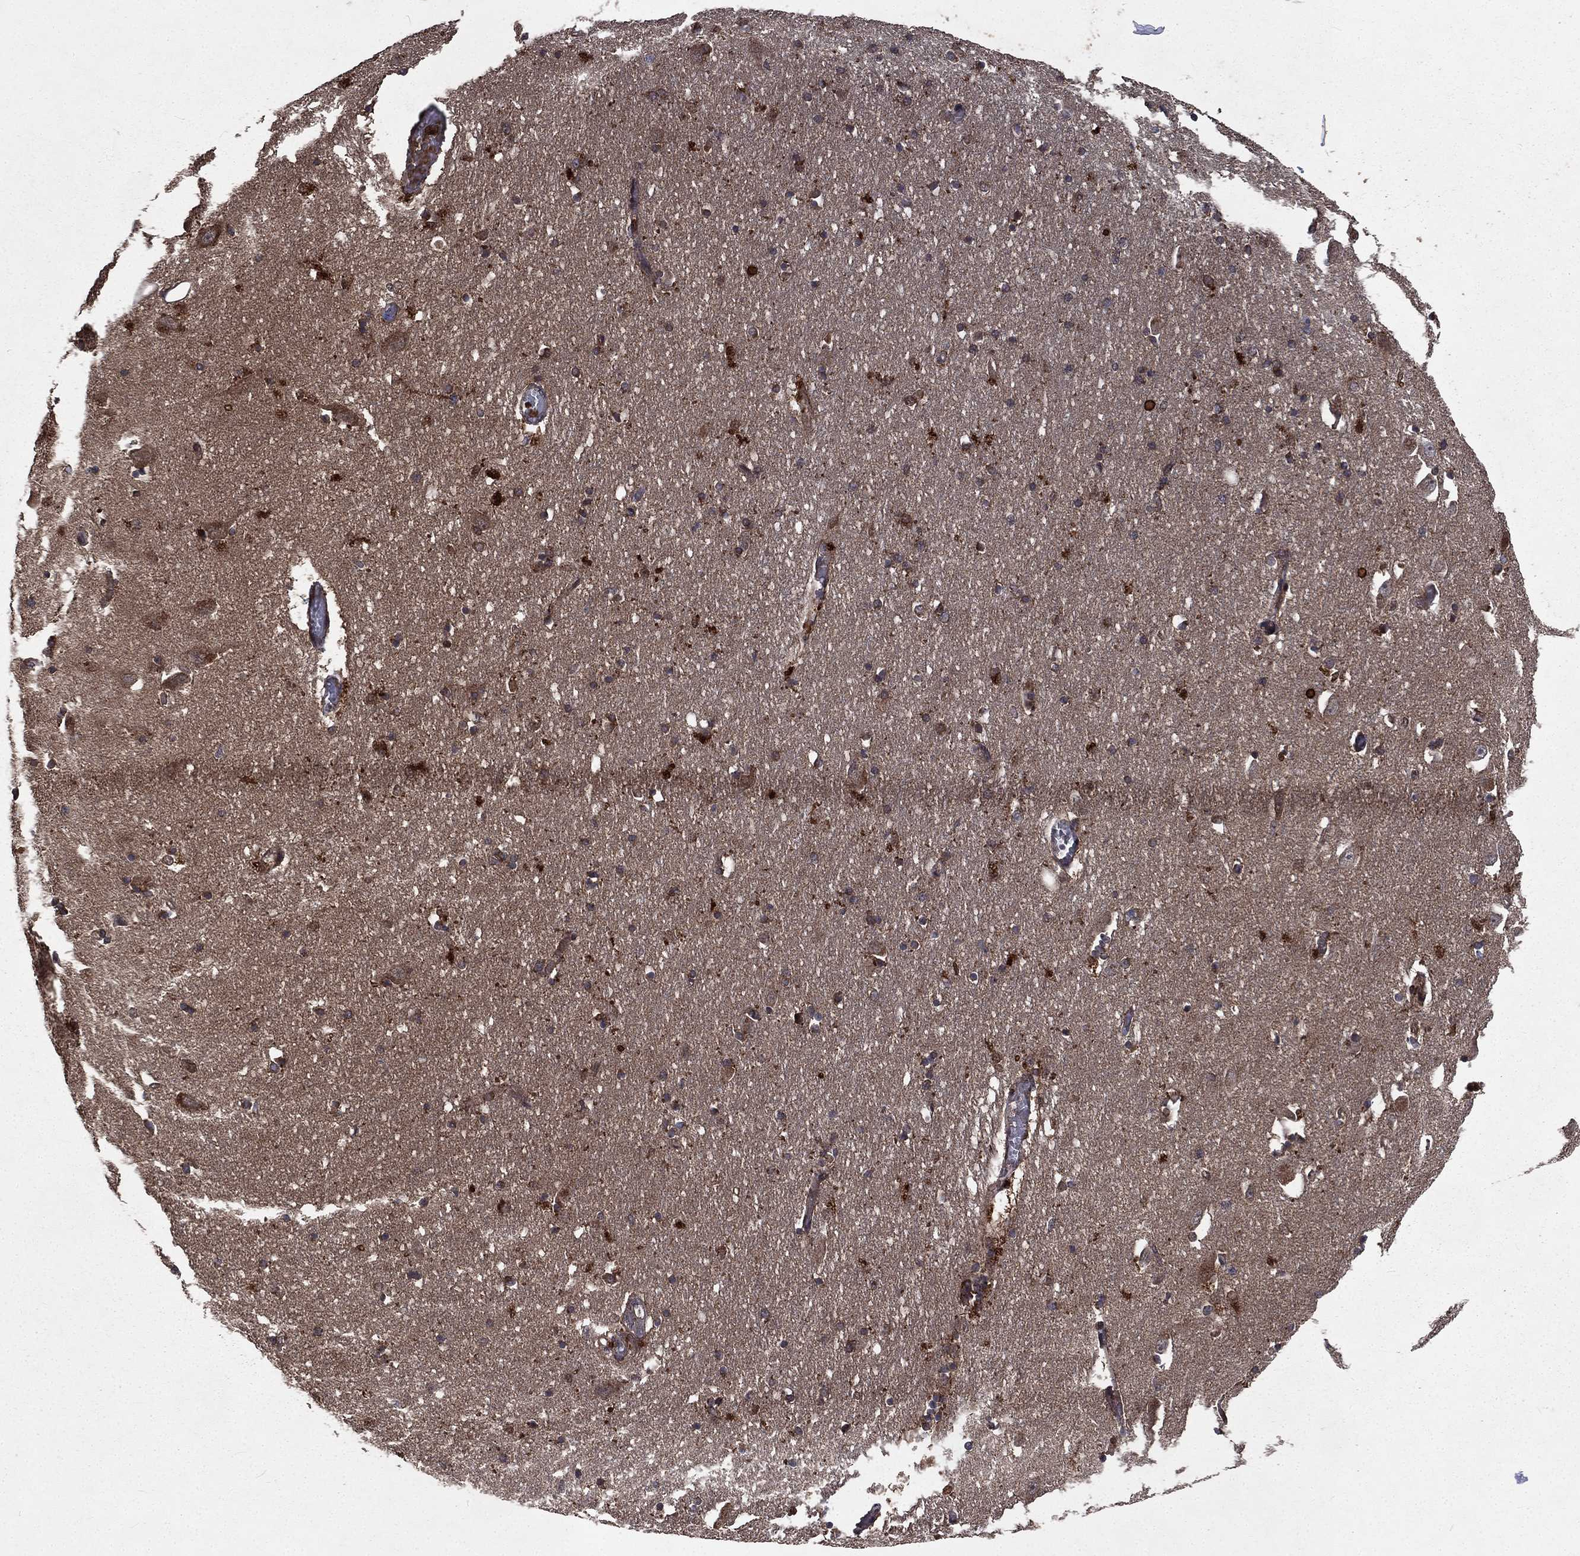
{"staining": {"intensity": "moderate", "quantity": "<25%", "location": "cytoplasmic/membranous"}, "tissue": "hippocampus", "cell_type": "Glial cells", "image_type": "normal", "snomed": [{"axis": "morphology", "description": "Normal tissue, NOS"}, {"axis": "topography", "description": "Lateral ventricle wall"}, {"axis": "topography", "description": "Hippocampus"}], "caption": "Protein expression analysis of unremarkable hippocampus reveals moderate cytoplasmic/membranous positivity in about <25% of glial cells.", "gene": "LENG8", "patient": {"sex": "female", "age": 63}}